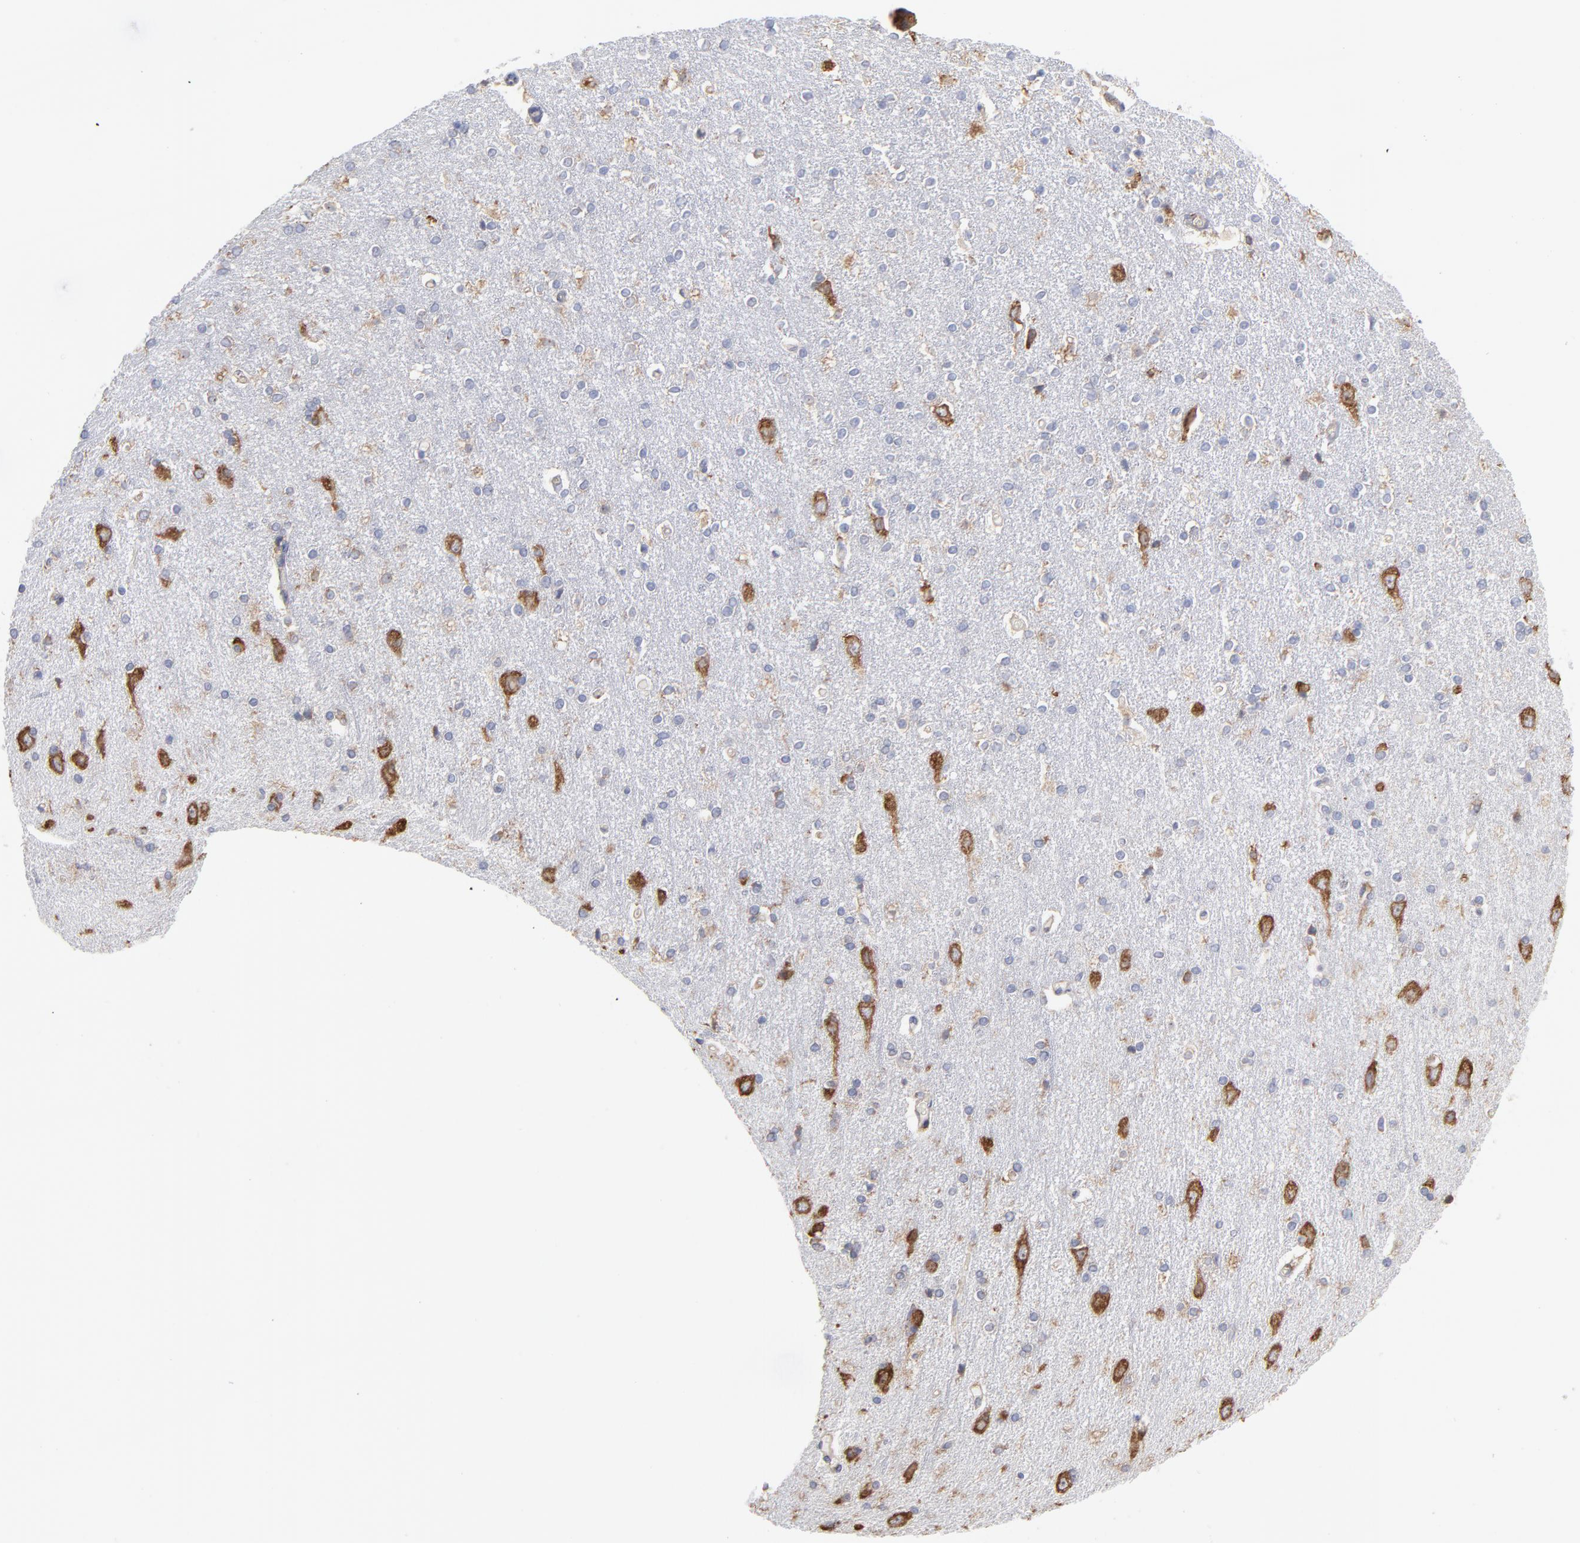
{"staining": {"intensity": "weak", "quantity": "<25%", "location": "cytoplasmic/membranous"}, "tissue": "caudate", "cell_type": "Glial cells", "image_type": "normal", "snomed": [{"axis": "morphology", "description": "Normal tissue, NOS"}, {"axis": "topography", "description": "Lateral ventricle wall"}], "caption": "This is an immunohistochemistry (IHC) image of benign caudate. There is no expression in glial cells.", "gene": "RPL3", "patient": {"sex": "female", "age": 54}}